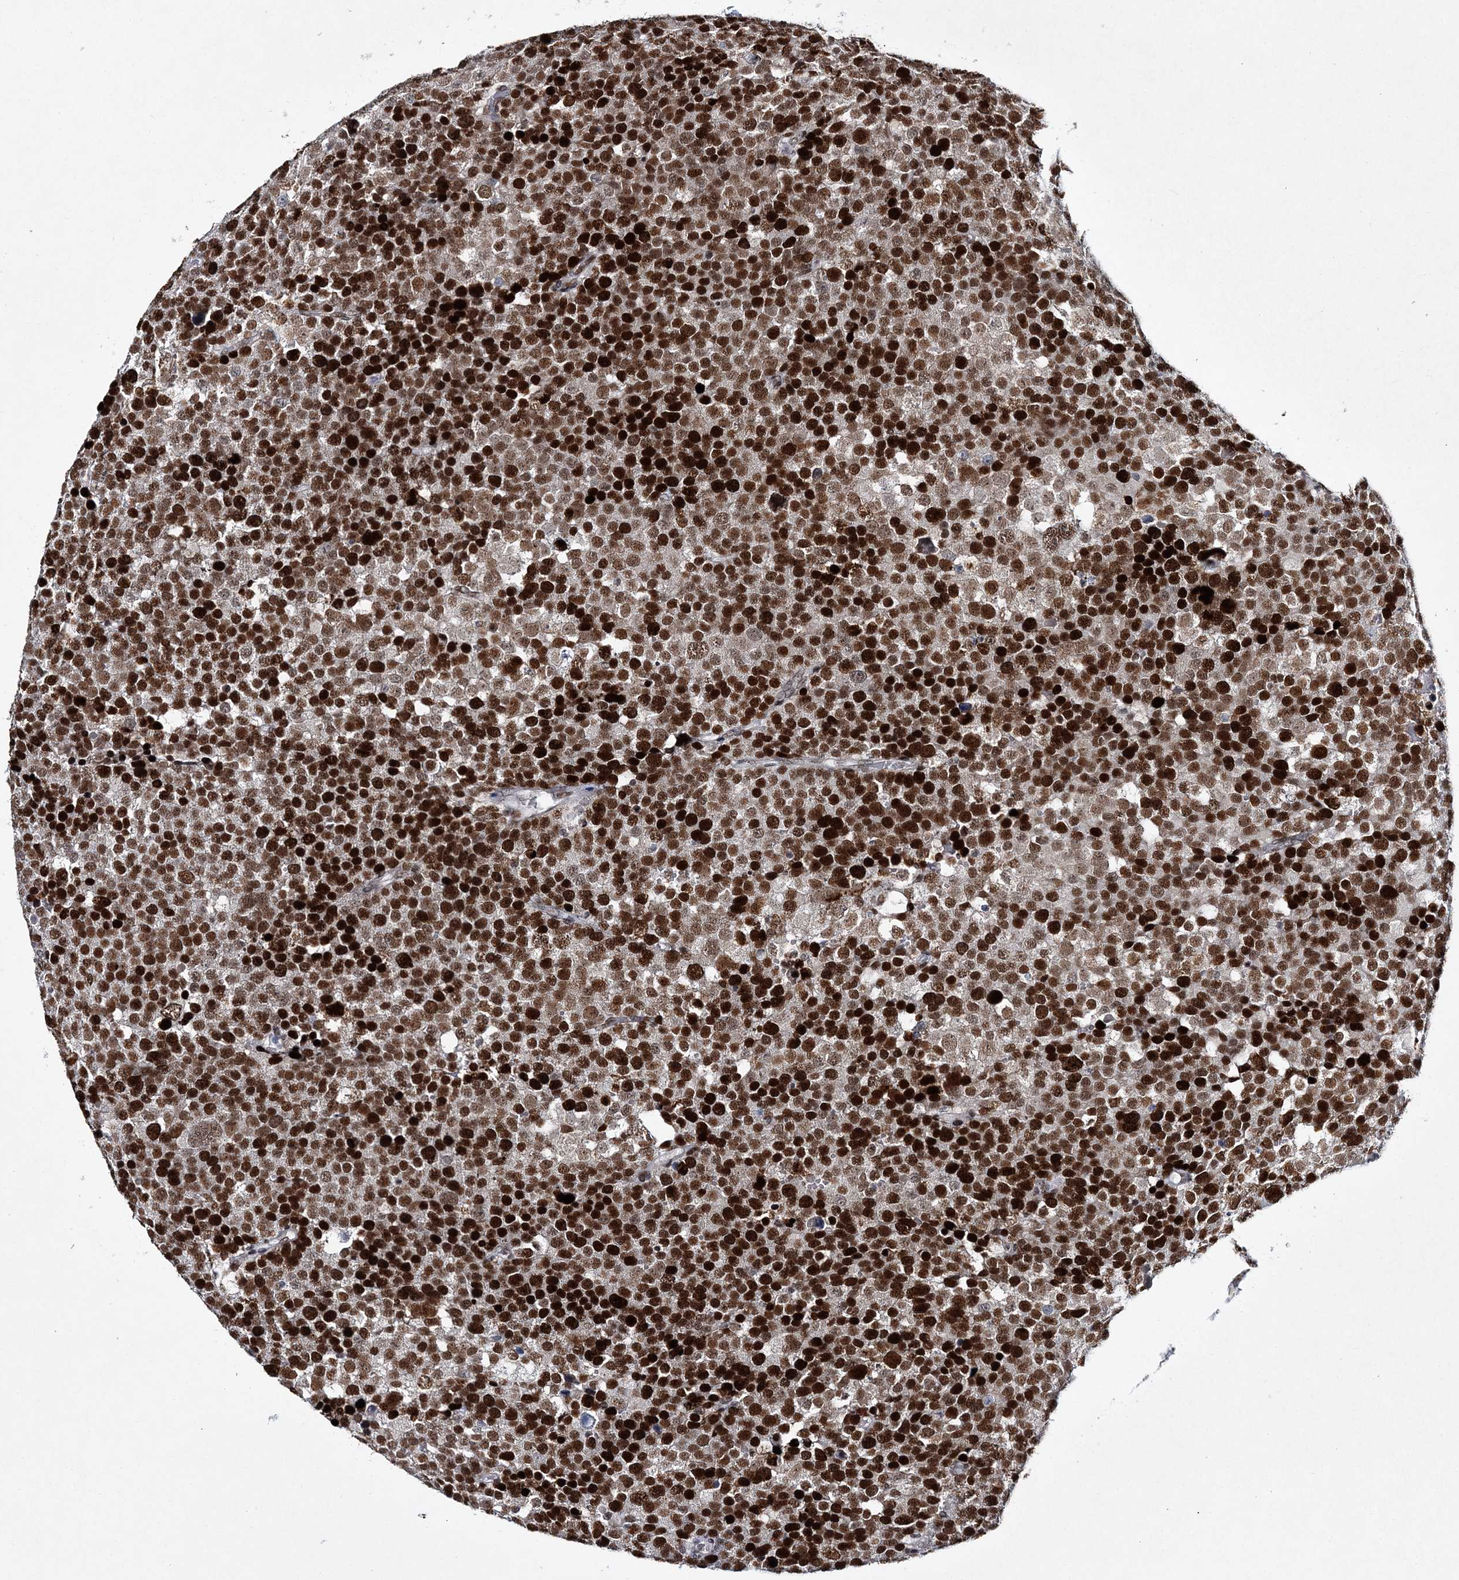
{"staining": {"intensity": "strong", "quantity": ">75%", "location": "nuclear"}, "tissue": "testis cancer", "cell_type": "Tumor cells", "image_type": "cancer", "snomed": [{"axis": "morphology", "description": "Seminoma, NOS"}, {"axis": "topography", "description": "Testis"}], "caption": "Immunohistochemical staining of testis cancer exhibits high levels of strong nuclear protein positivity in about >75% of tumor cells. The staining was performed using DAB, with brown indicating positive protein expression. Nuclei are stained blue with hematoxylin.", "gene": "LRRFIP2", "patient": {"sex": "male", "age": 71}}